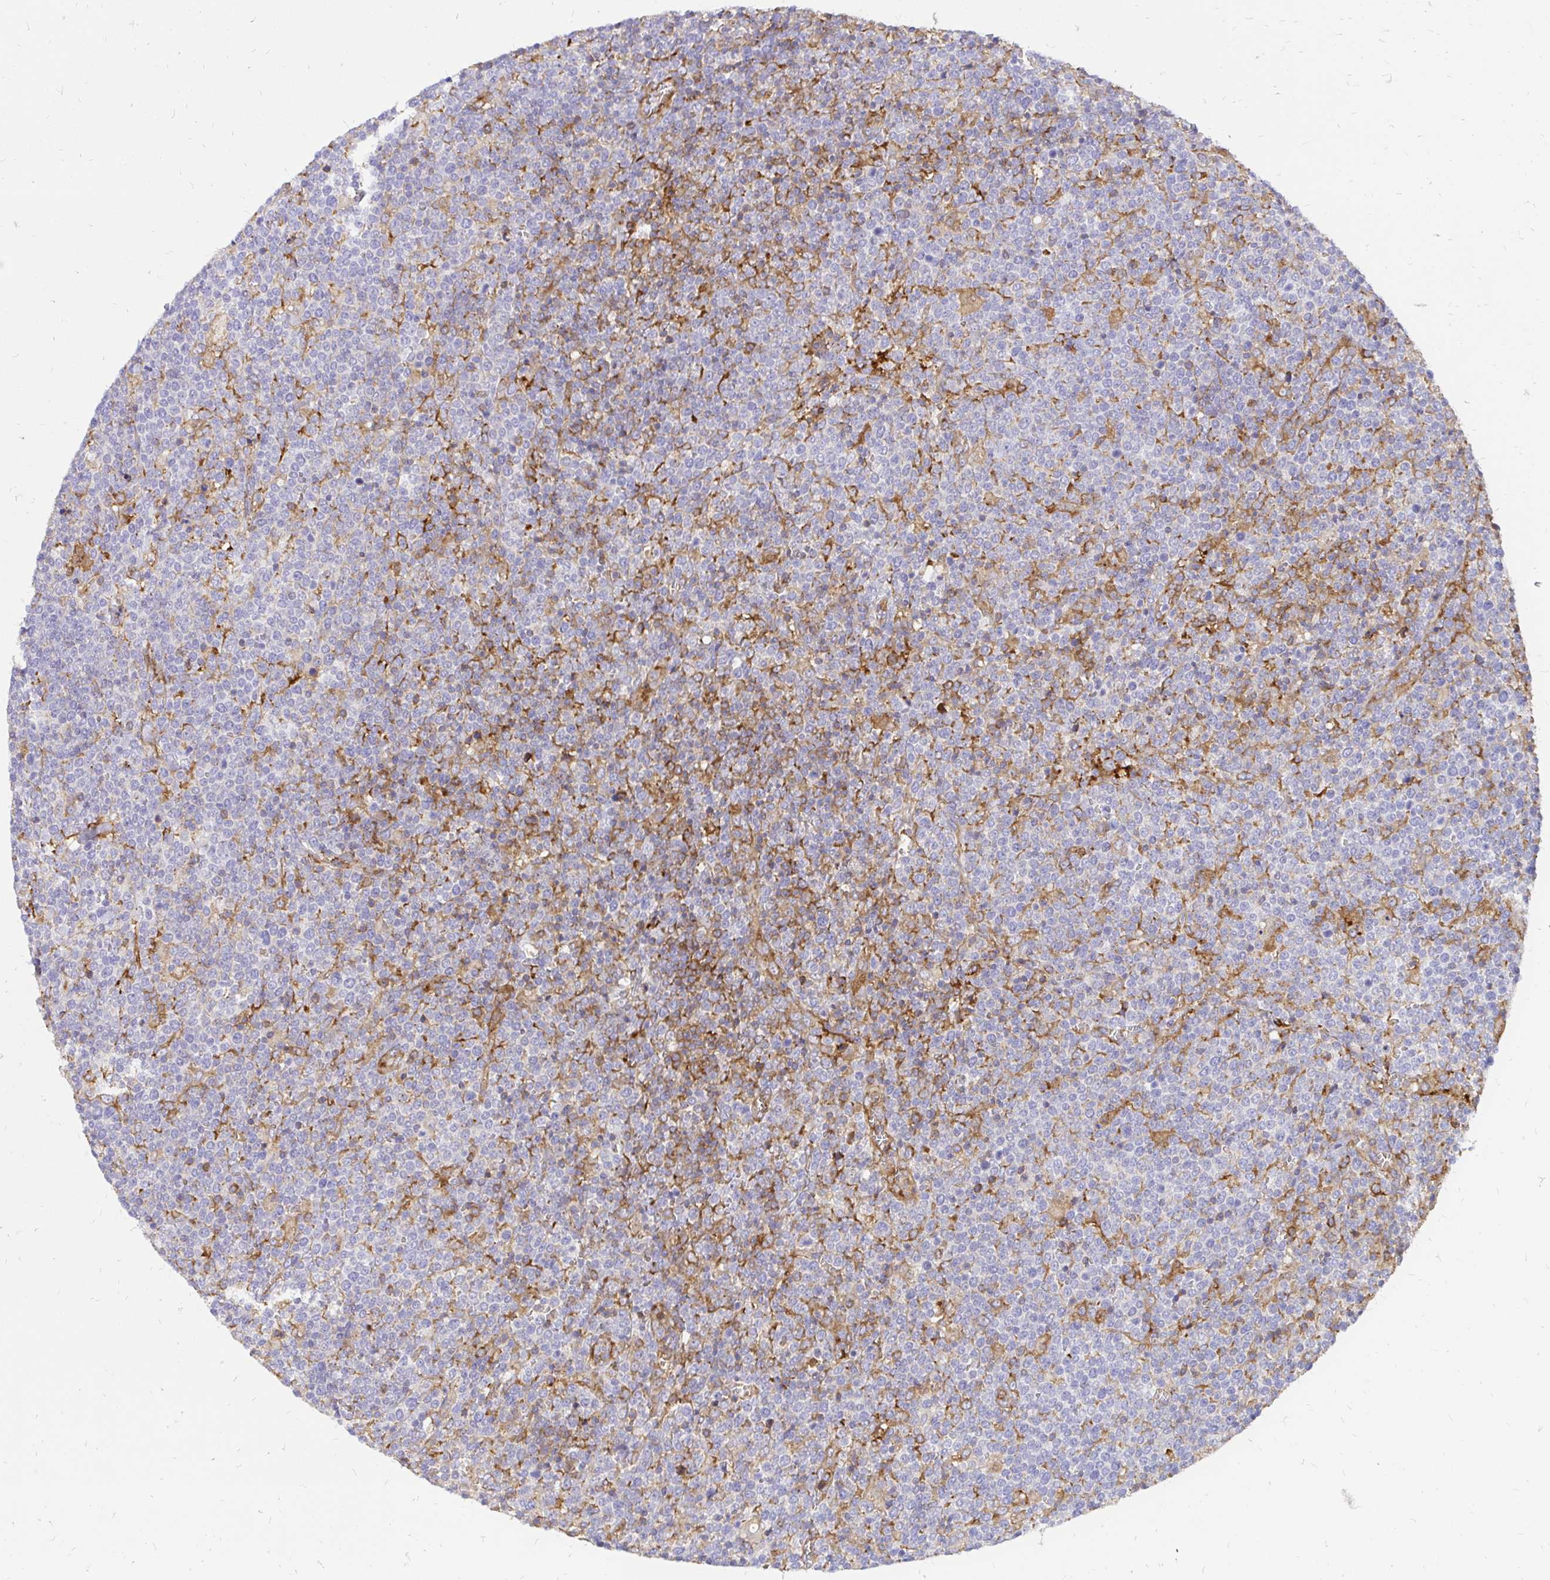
{"staining": {"intensity": "negative", "quantity": "none", "location": "none"}, "tissue": "lymphoma", "cell_type": "Tumor cells", "image_type": "cancer", "snomed": [{"axis": "morphology", "description": "Malignant lymphoma, non-Hodgkin's type, High grade"}, {"axis": "topography", "description": "Lymph node"}], "caption": "Immunohistochemical staining of human high-grade malignant lymphoma, non-Hodgkin's type shows no significant positivity in tumor cells. Brightfield microscopy of immunohistochemistry stained with DAB (3,3'-diaminobenzidine) (brown) and hematoxylin (blue), captured at high magnification.", "gene": "ABCB10", "patient": {"sex": "male", "age": 61}}